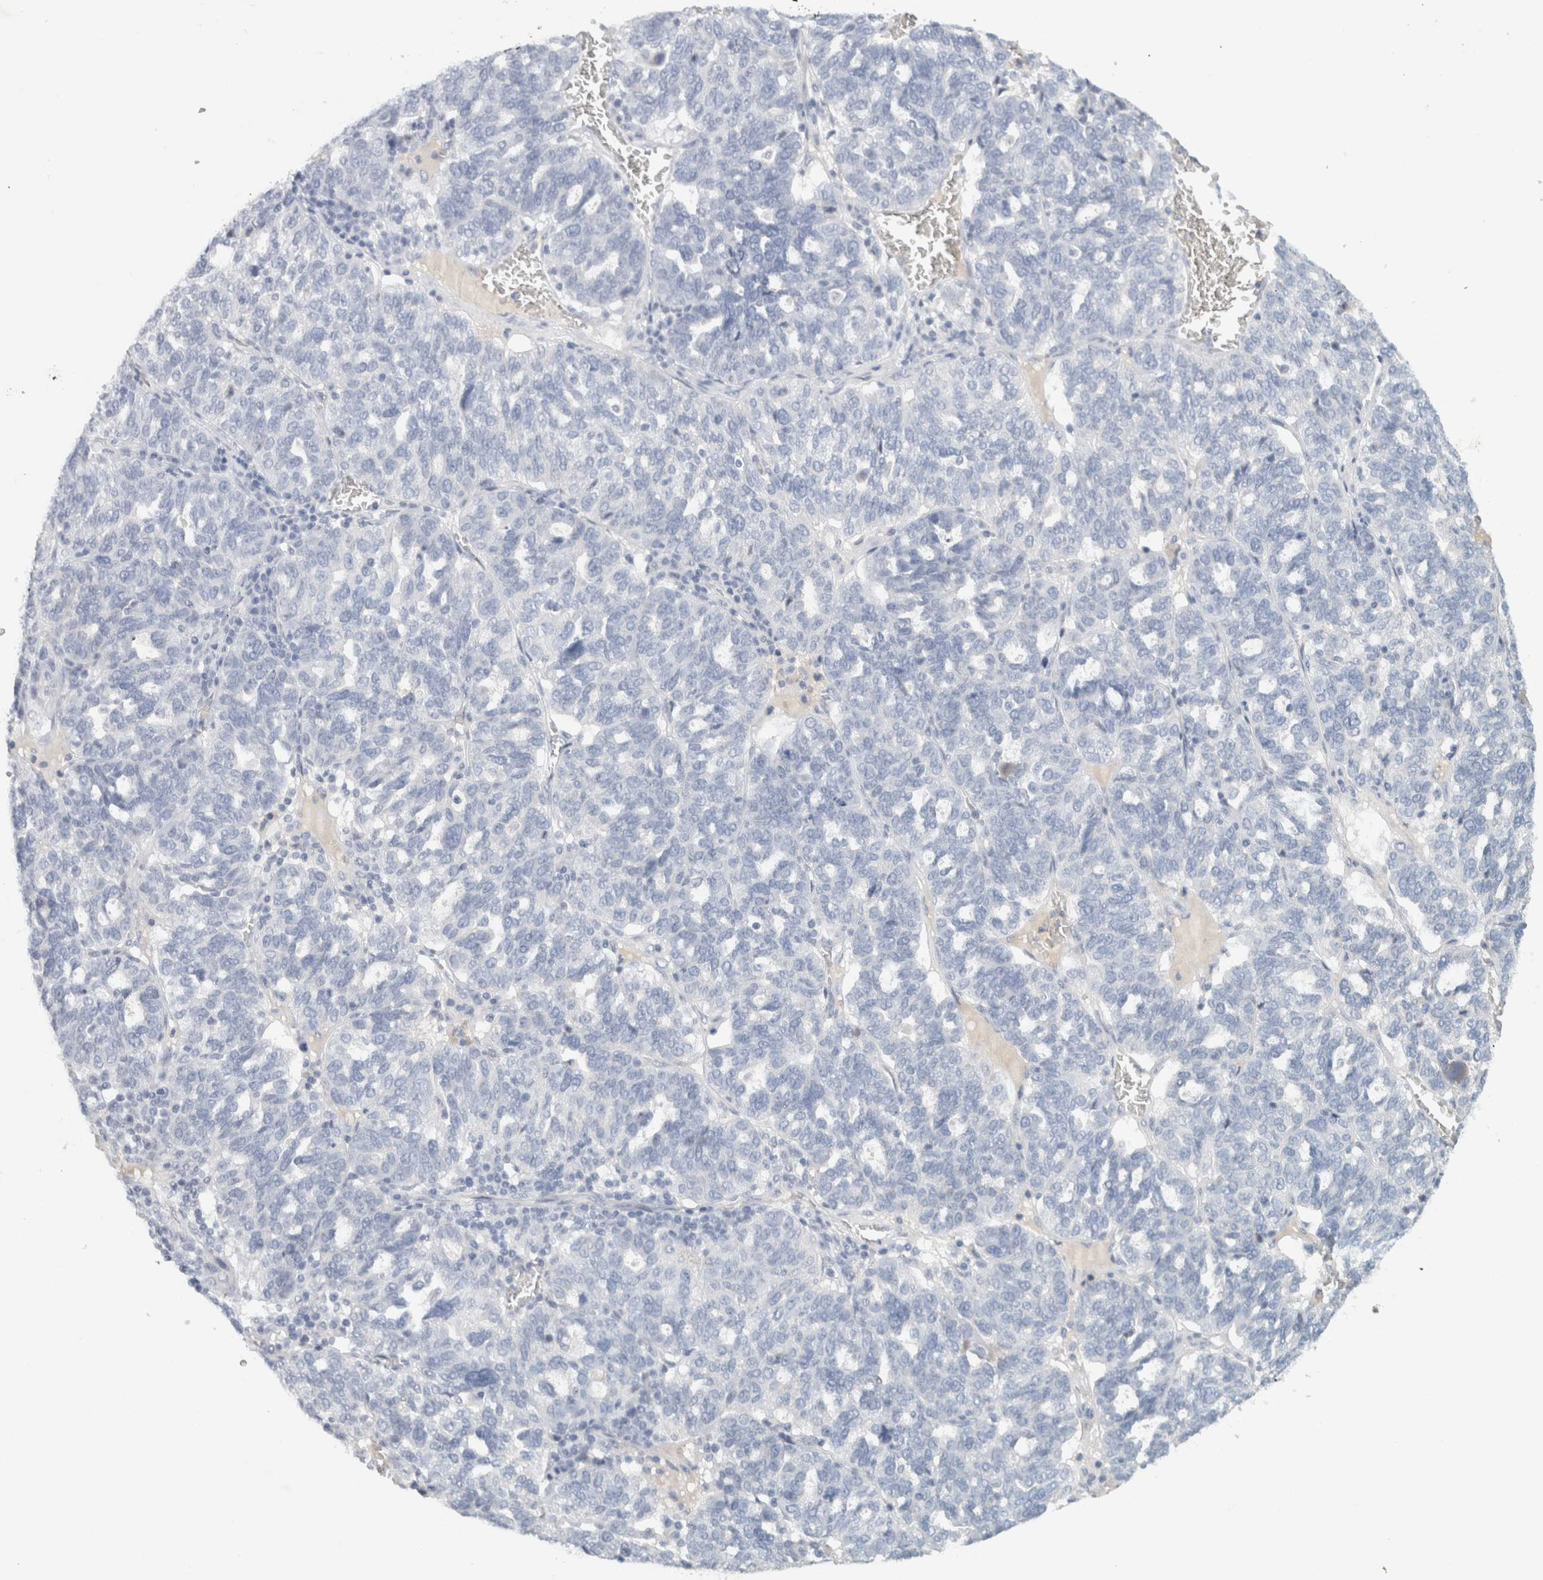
{"staining": {"intensity": "negative", "quantity": "none", "location": "none"}, "tissue": "ovarian cancer", "cell_type": "Tumor cells", "image_type": "cancer", "snomed": [{"axis": "morphology", "description": "Cystadenocarcinoma, serous, NOS"}, {"axis": "topography", "description": "Ovary"}], "caption": "IHC of human ovarian serous cystadenocarcinoma demonstrates no expression in tumor cells.", "gene": "STK31", "patient": {"sex": "female", "age": 59}}